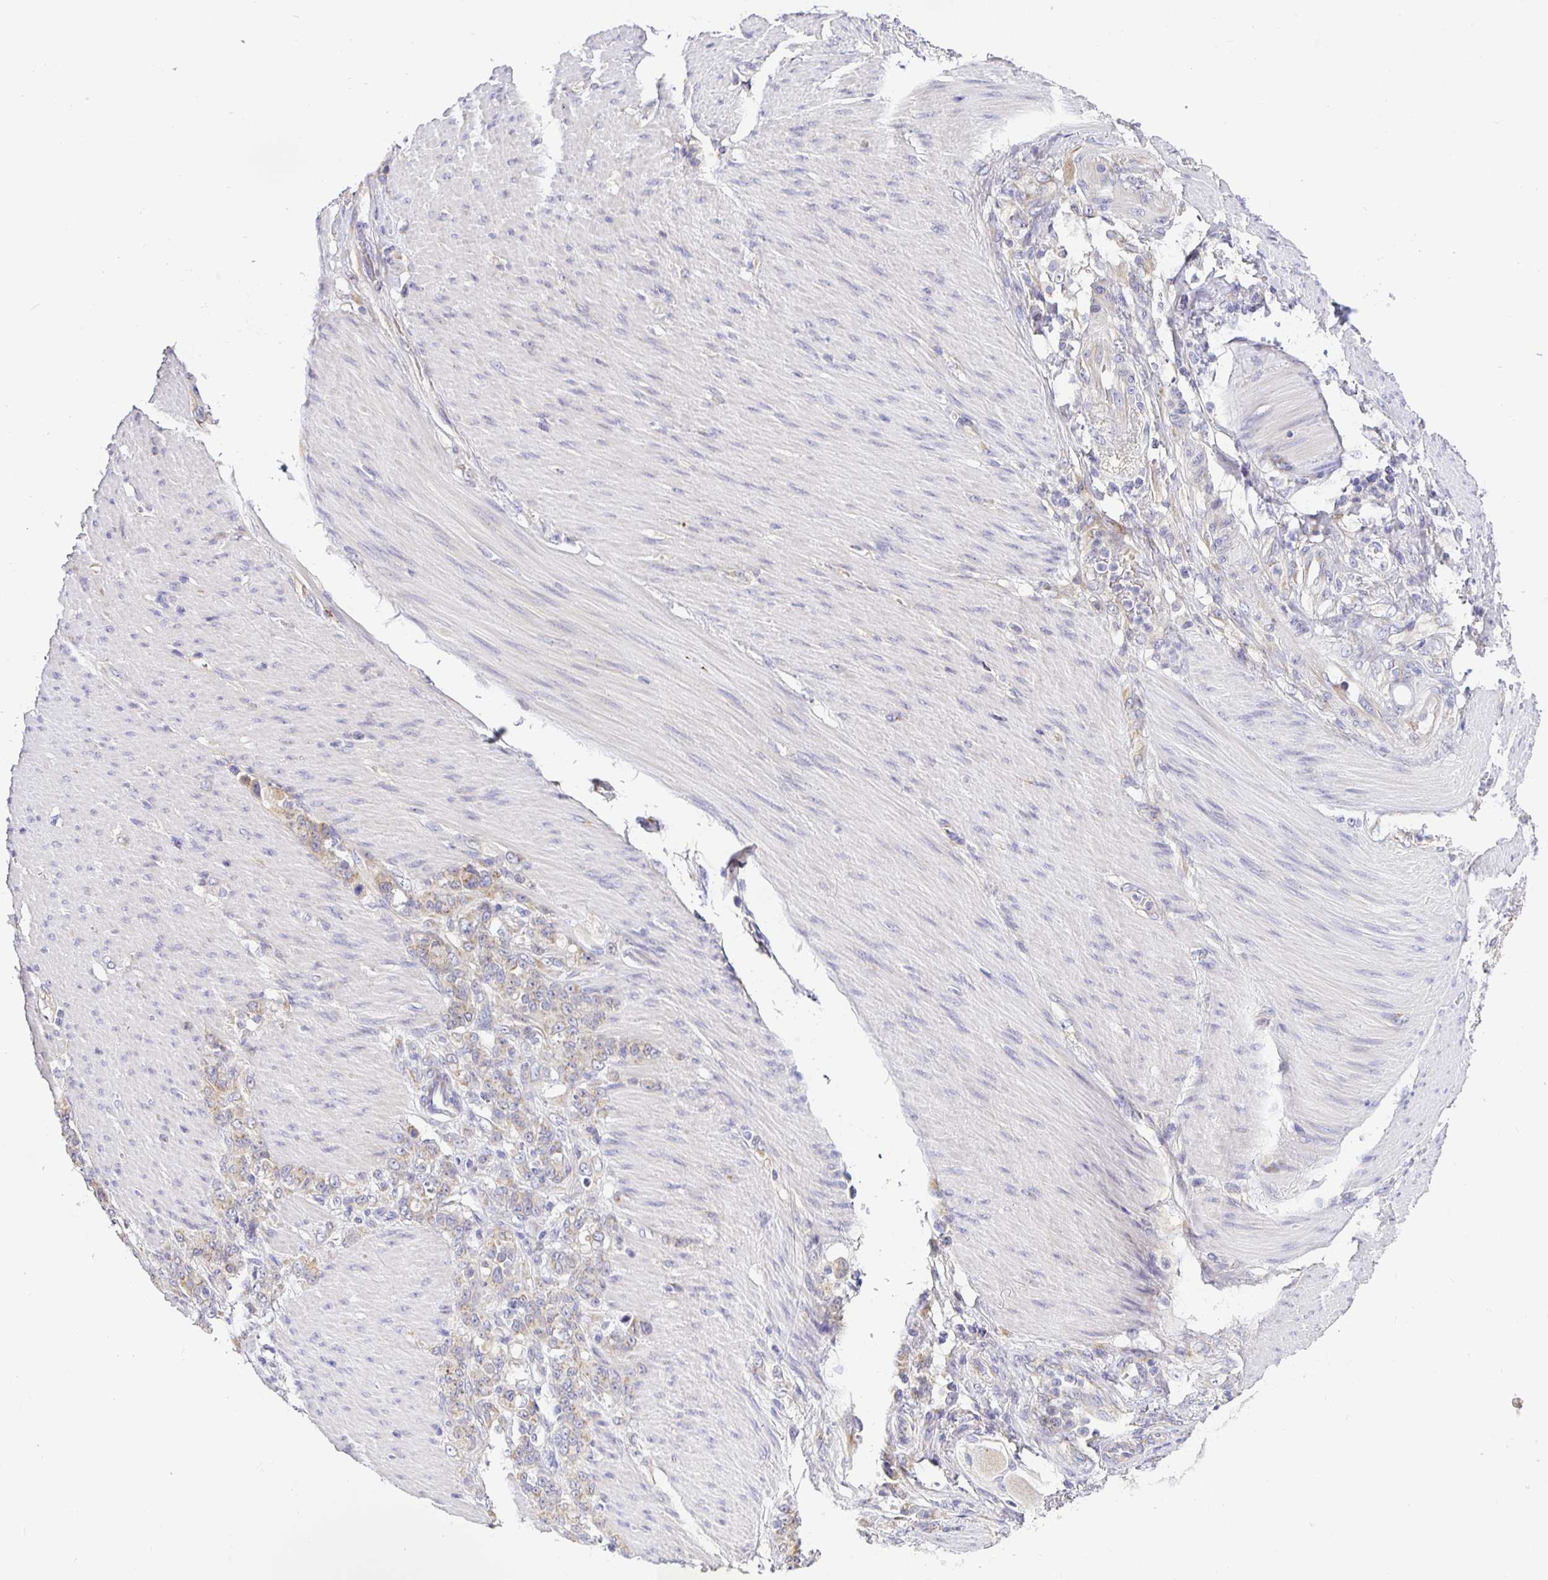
{"staining": {"intensity": "weak", "quantity": "25%-75%", "location": "cytoplasmic/membranous"}, "tissue": "stomach cancer", "cell_type": "Tumor cells", "image_type": "cancer", "snomed": [{"axis": "morphology", "description": "Adenocarcinoma, NOS"}, {"axis": "topography", "description": "Stomach"}], "caption": "Immunohistochemical staining of stomach cancer demonstrates low levels of weak cytoplasmic/membranous protein positivity in about 25%-75% of tumor cells. (DAB (3,3'-diaminobenzidine) = brown stain, brightfield microscopy at high magnification).", "gene": "OPALIN", "patient": {"sex": "female", "age": 79}}